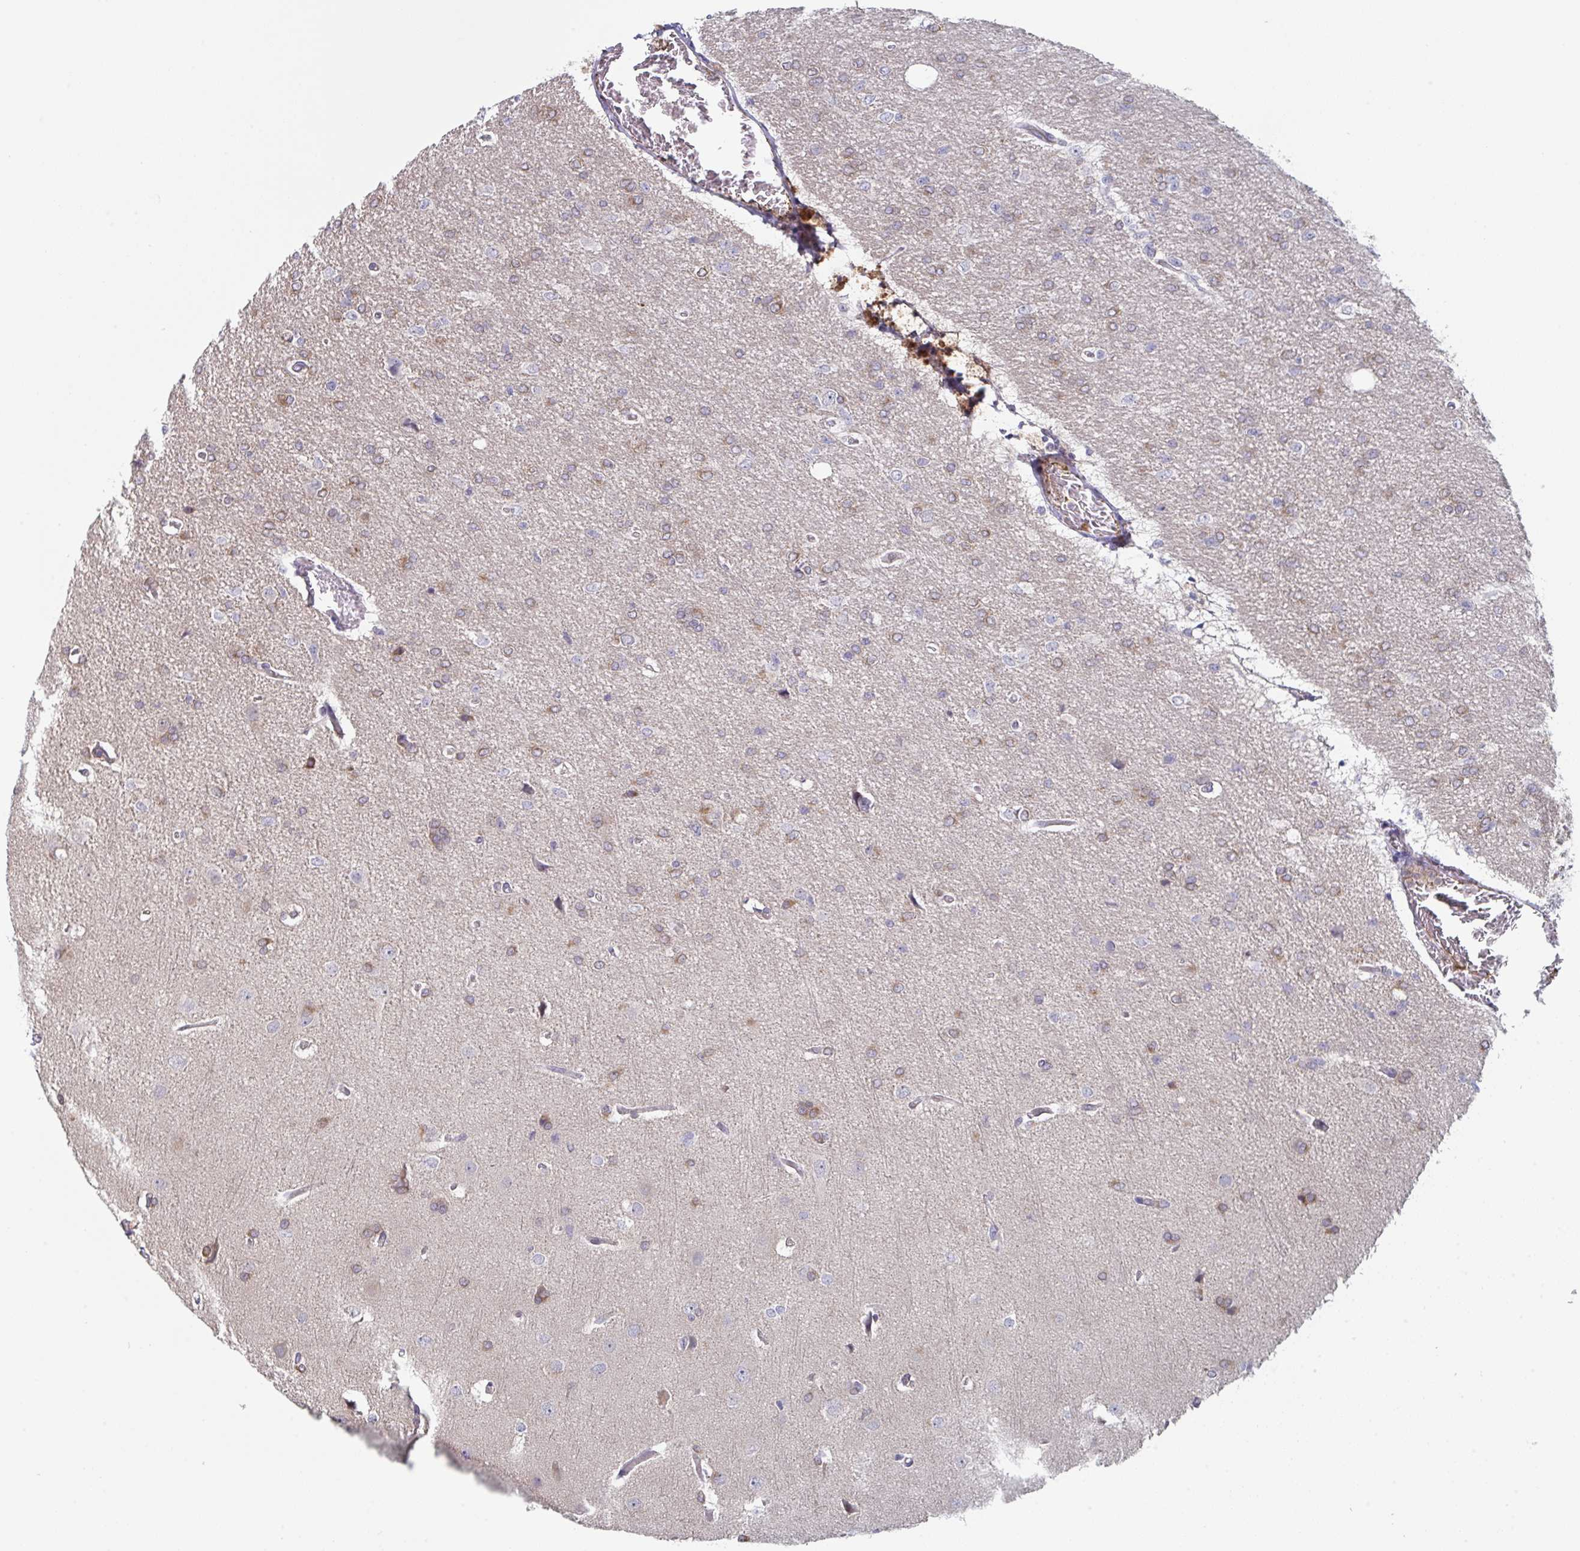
{"staining": {"intensity": "weak", "quantity": "25%-75%", "location": "cytoplasmic/membranous"}, "tissue": "glioma", "cell_type": "Tumor cells", "image_type": "cancer", "snomed": [{"axis": "morphology", "description": "Glioma, malignant, Low grade"}, {"axis": "topography", "description": "Brain"}], "caption": "Protein staining of glioma tissue reveals weak cytoplasmic/membranous positivity in approximately 25%-75% of tumor cells.", "gene": "PTPRD", "patient": {"sex": "male", "age": 26}}